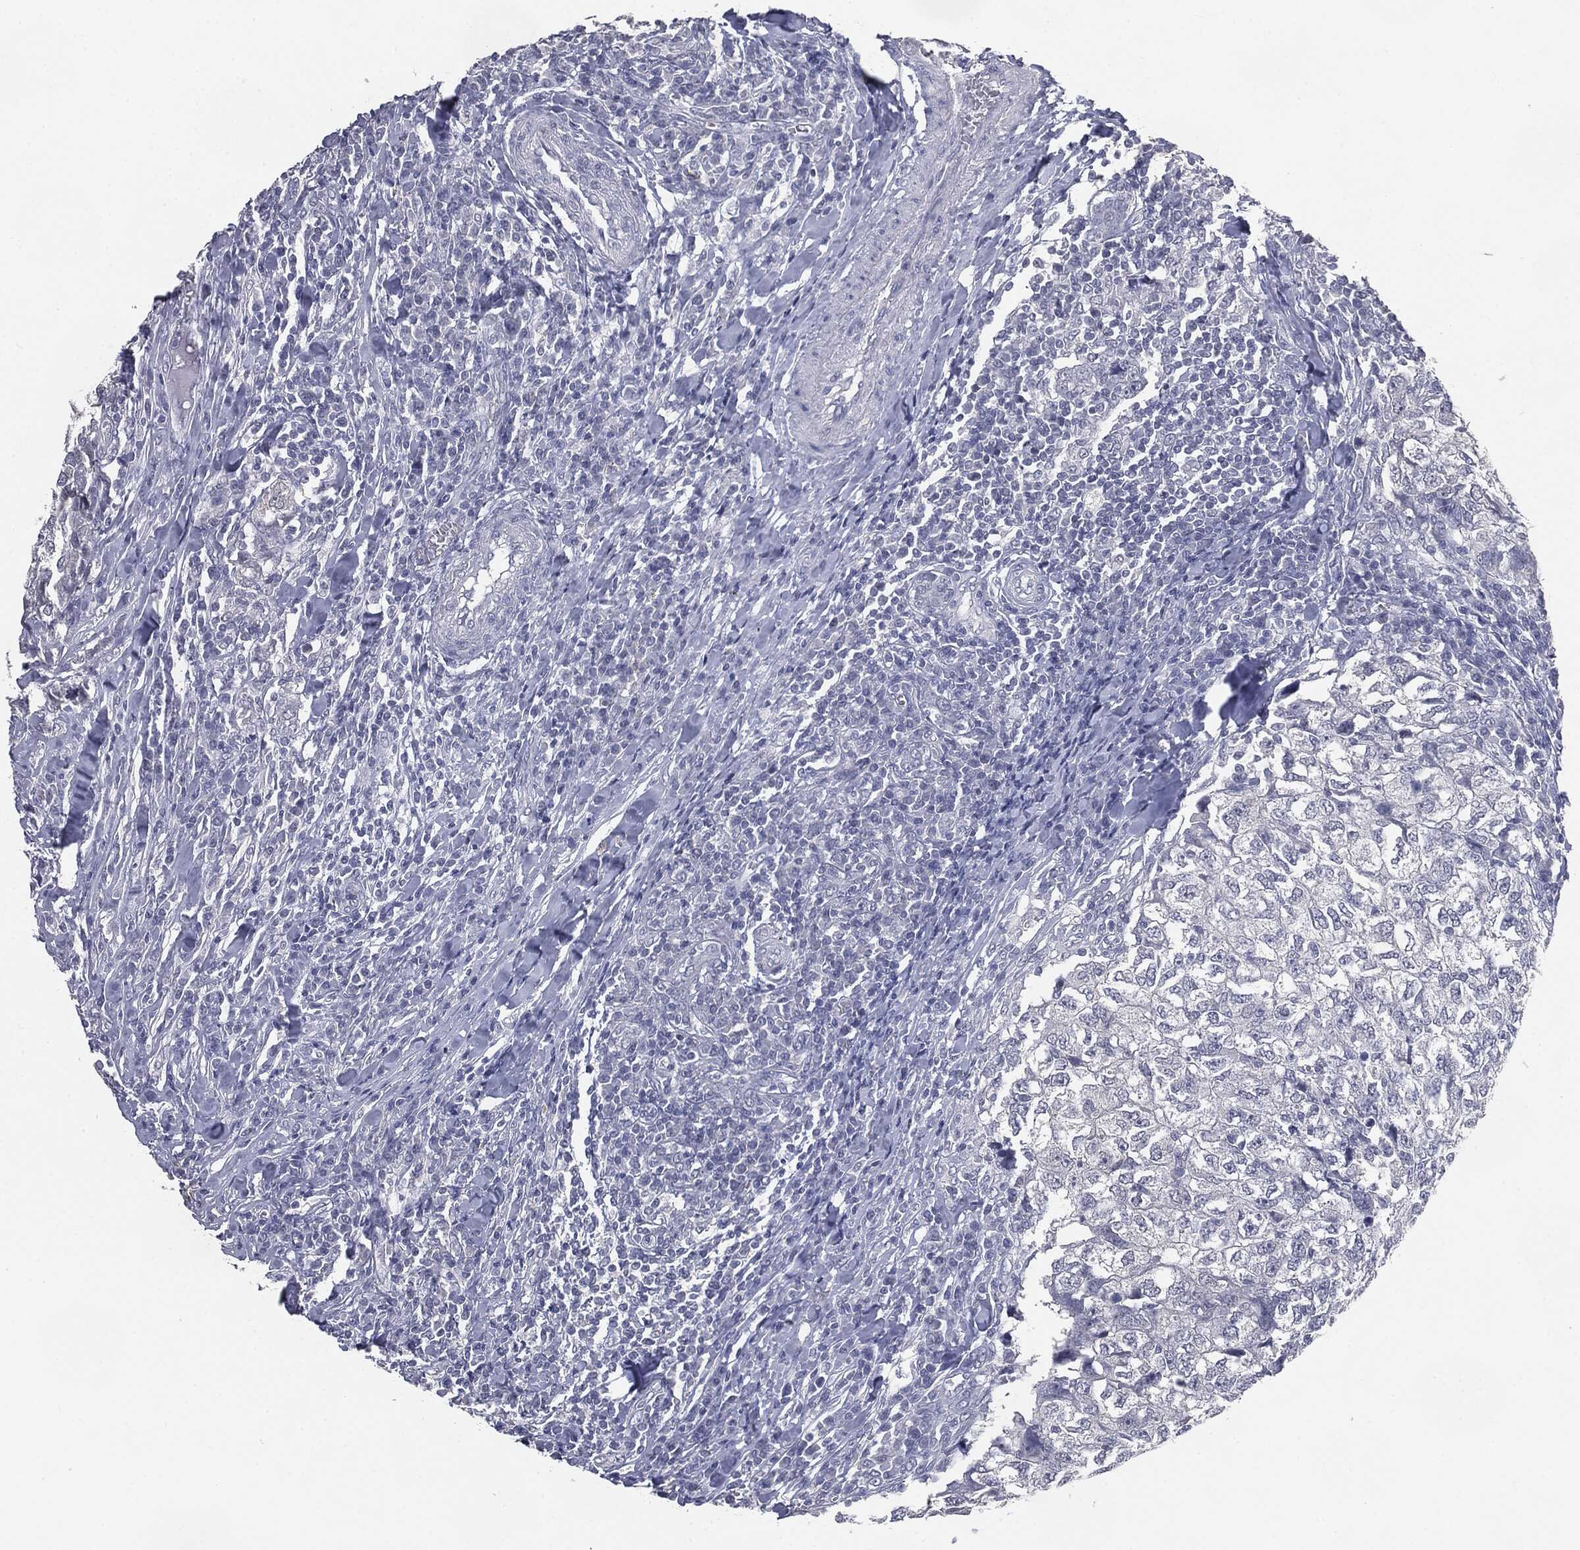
{"staining": {"intensity": "negative", "quantity": "none", "location": "none"}, "tissue": "breast cancer", "cell_type": "Tumor cells", "image_type": "cancer", "snomed": [{"axis": "morphology", "description": "Duct carcinoma"}, {"axis": "topography", "description": "Breast"}], "caption": "Protein analysis of breast intraductal carcinoma displays no significant staining in tumor cells.", "gene": "SLC2A2", "patient": {"sex": "female", "age": 30}}